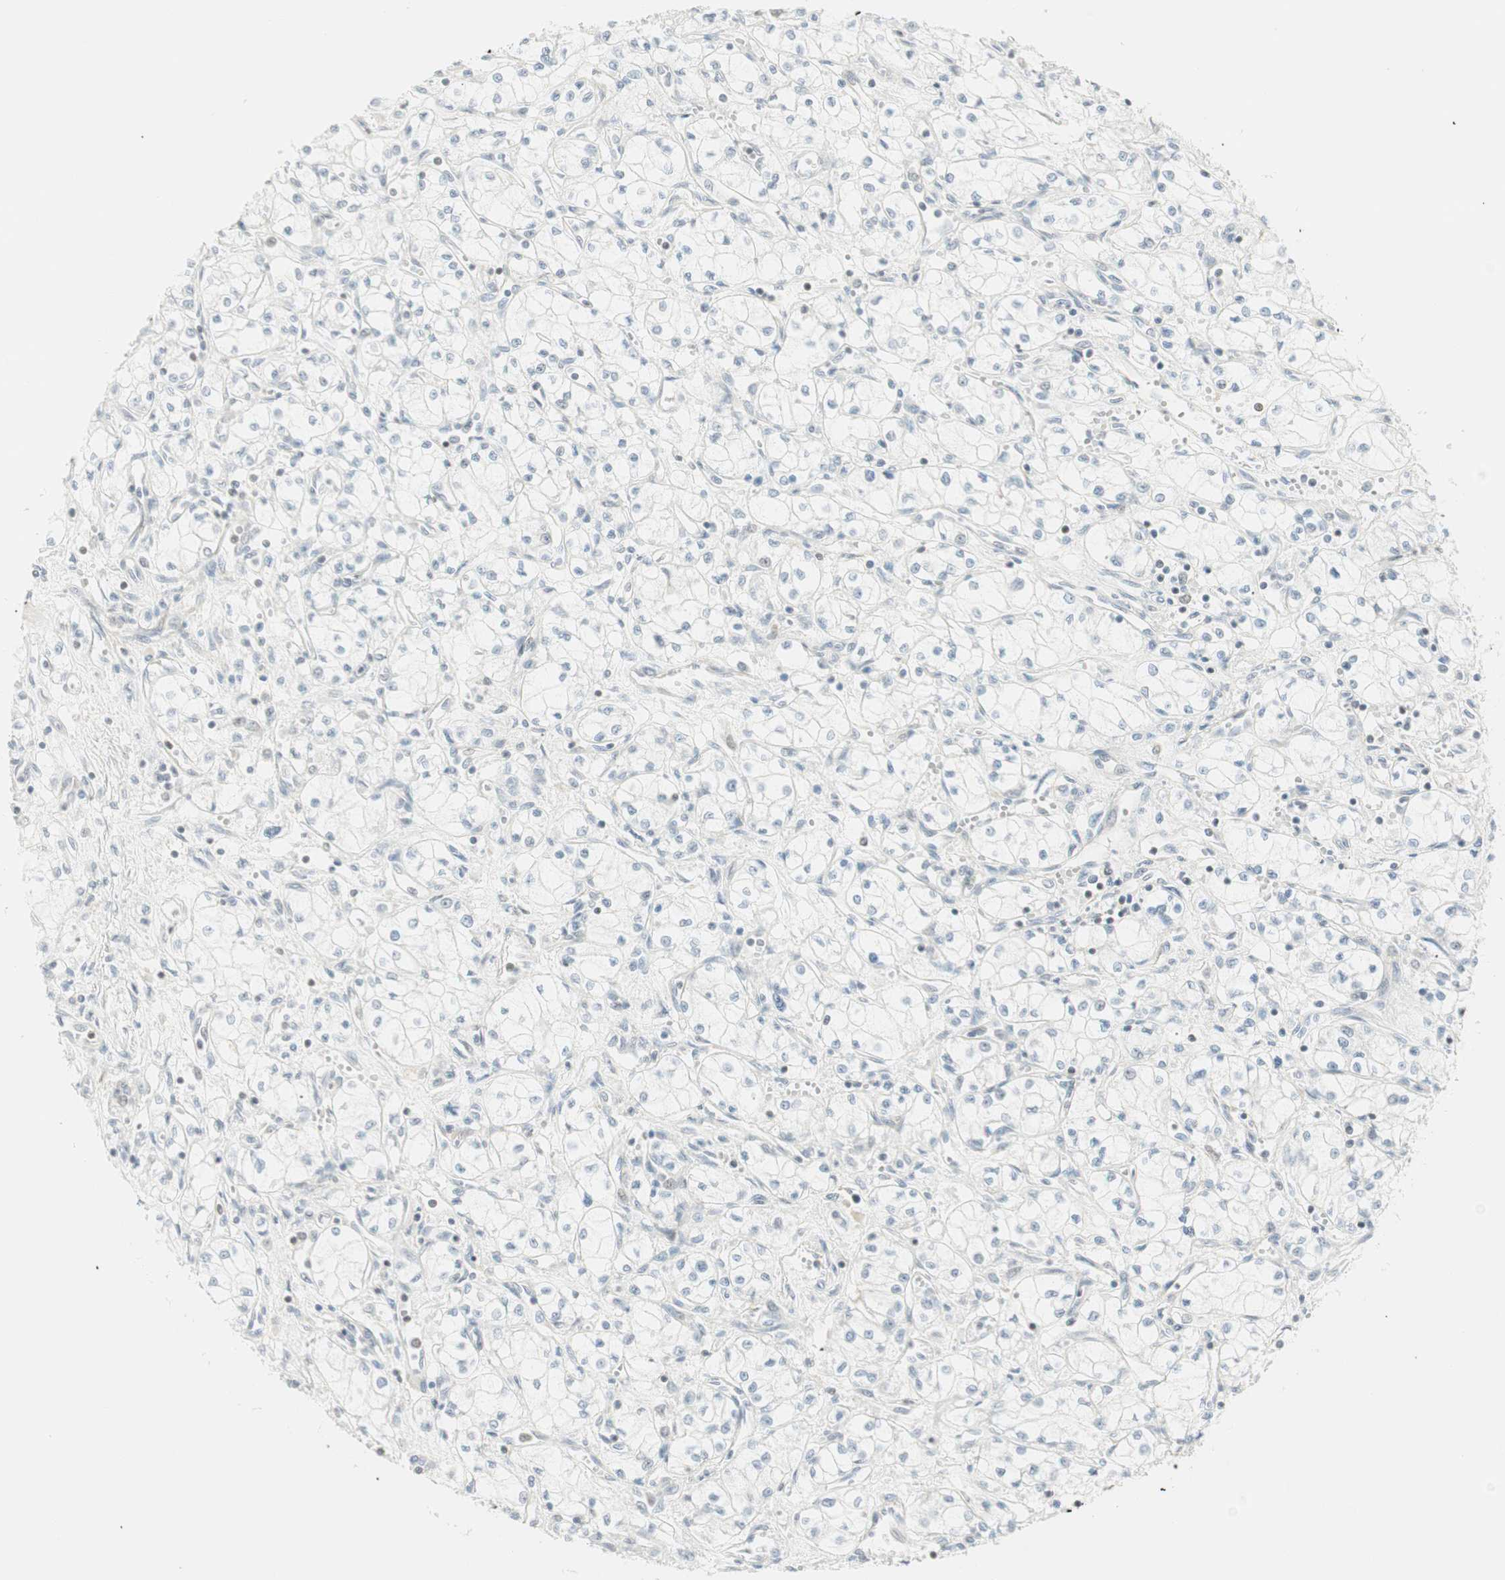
{"staining": {"intensity": "negative", "quantity": "none", "location": "none"}, "tissue": "renal cancer", "cell_type": "Tumor cells", "image_type": "cancer", "snomed": [{"axis": "morphology", "description": "Normal tissue, NOS"}, {"axis": "morphology", "description": "Adenocarcinoma, NOS"}, {"axis": "topography", "description": "Kidney"}], "caption": "Renal cancer (adenocarcinoma) was stained to show a protein in brown. There is no significant staining in tumor cells.", "gene": "PPP1CA", "patient": {"sex": "male", "age": 59}}